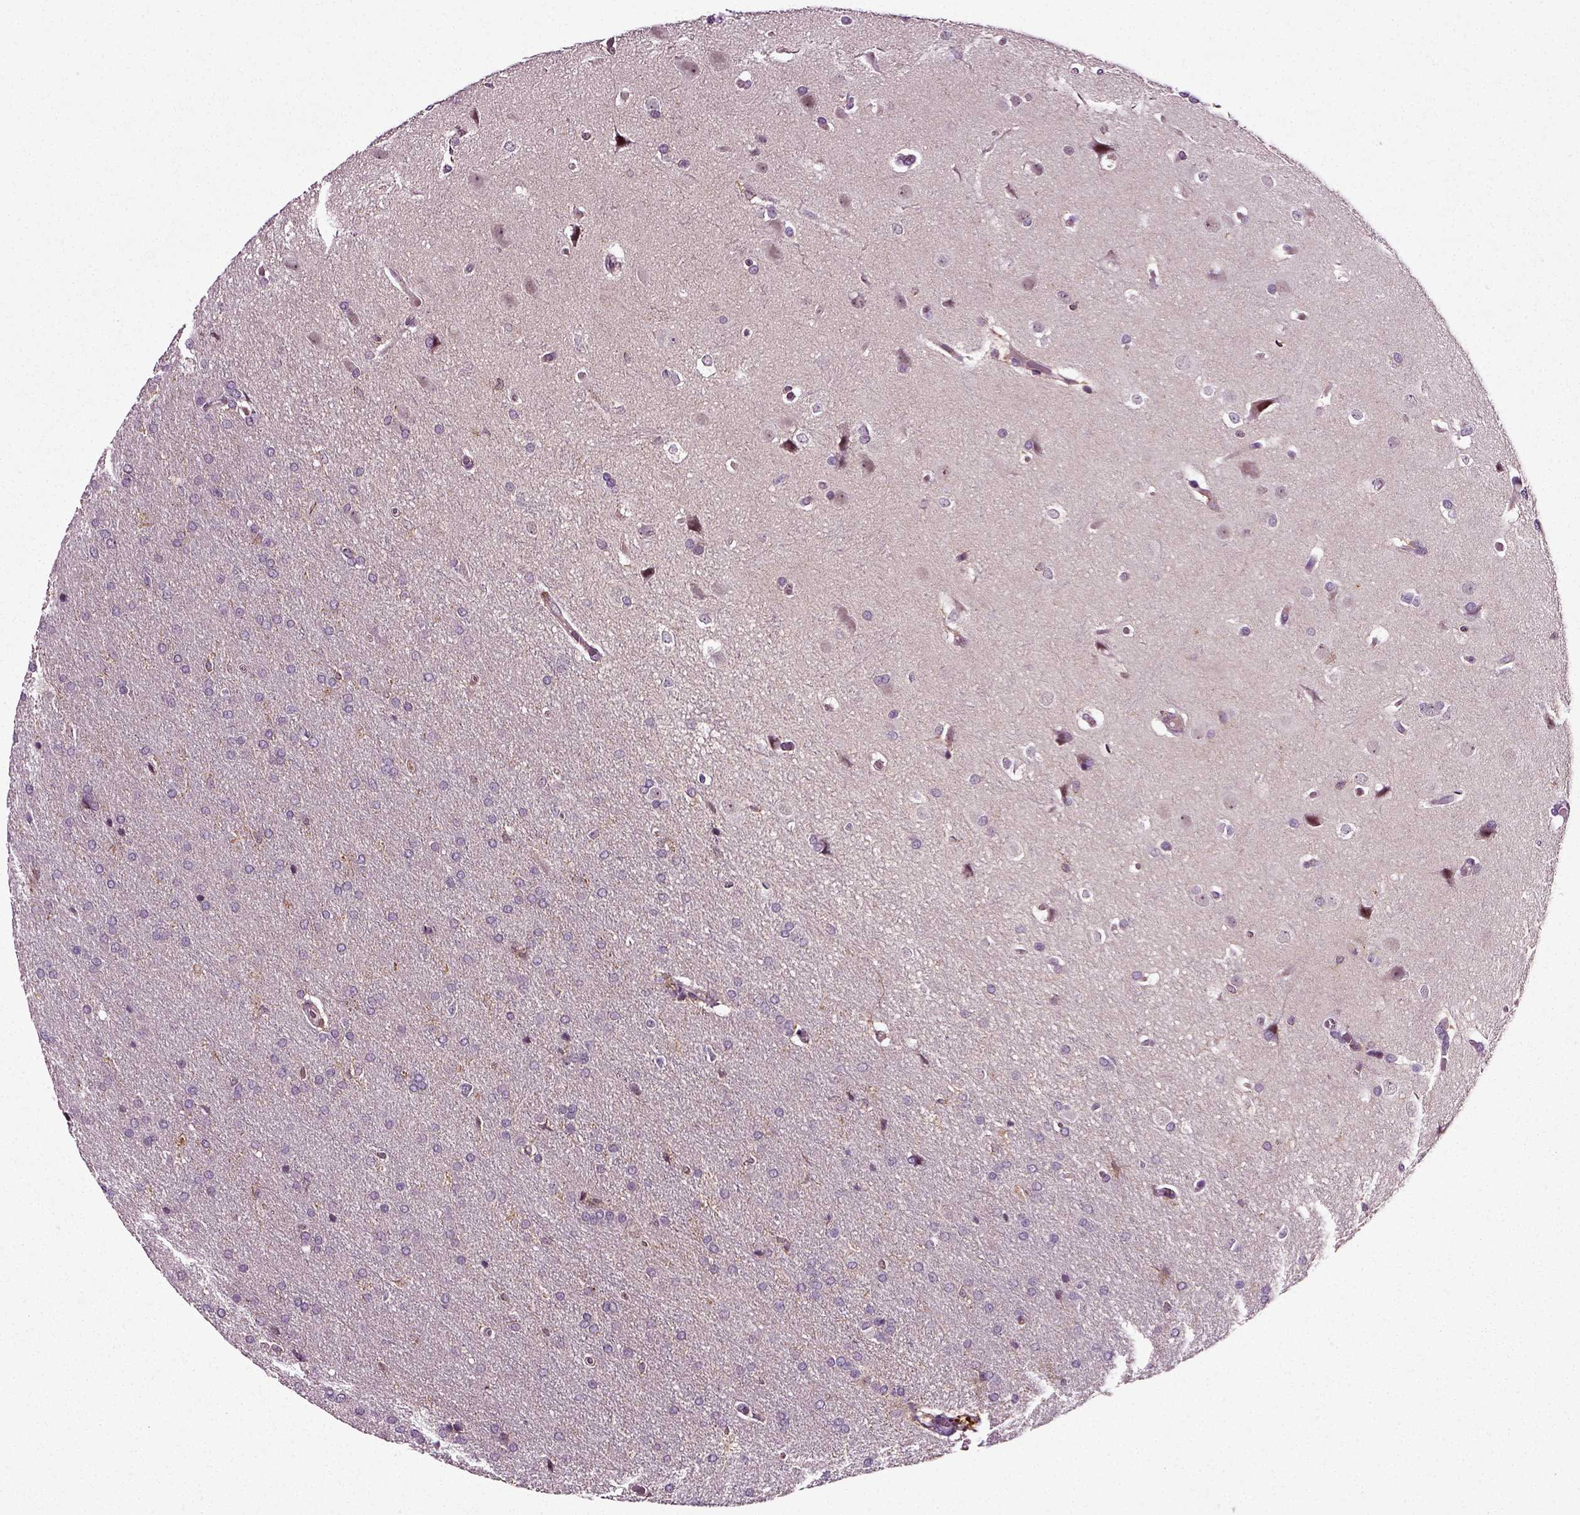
{"staining": {"intensity": "negative", "quantity": "none", "location": "none"}, "tissue": "glioma", "cell_type": "Tumor cells", "image_type": "cancer", "snomed": [{"axis": "morphology", "description": "Glioma, malignant, Low grade"}, {"axis": "topography", "description": "Brain"}], "caption": "This is an immunohistochemistry (IHC) photomicrograph of human malignant glioma (low-grade). There is no staining in tumor cells.", "gene": "RHOF", "patient": {"sex": "female", "age": 32}}